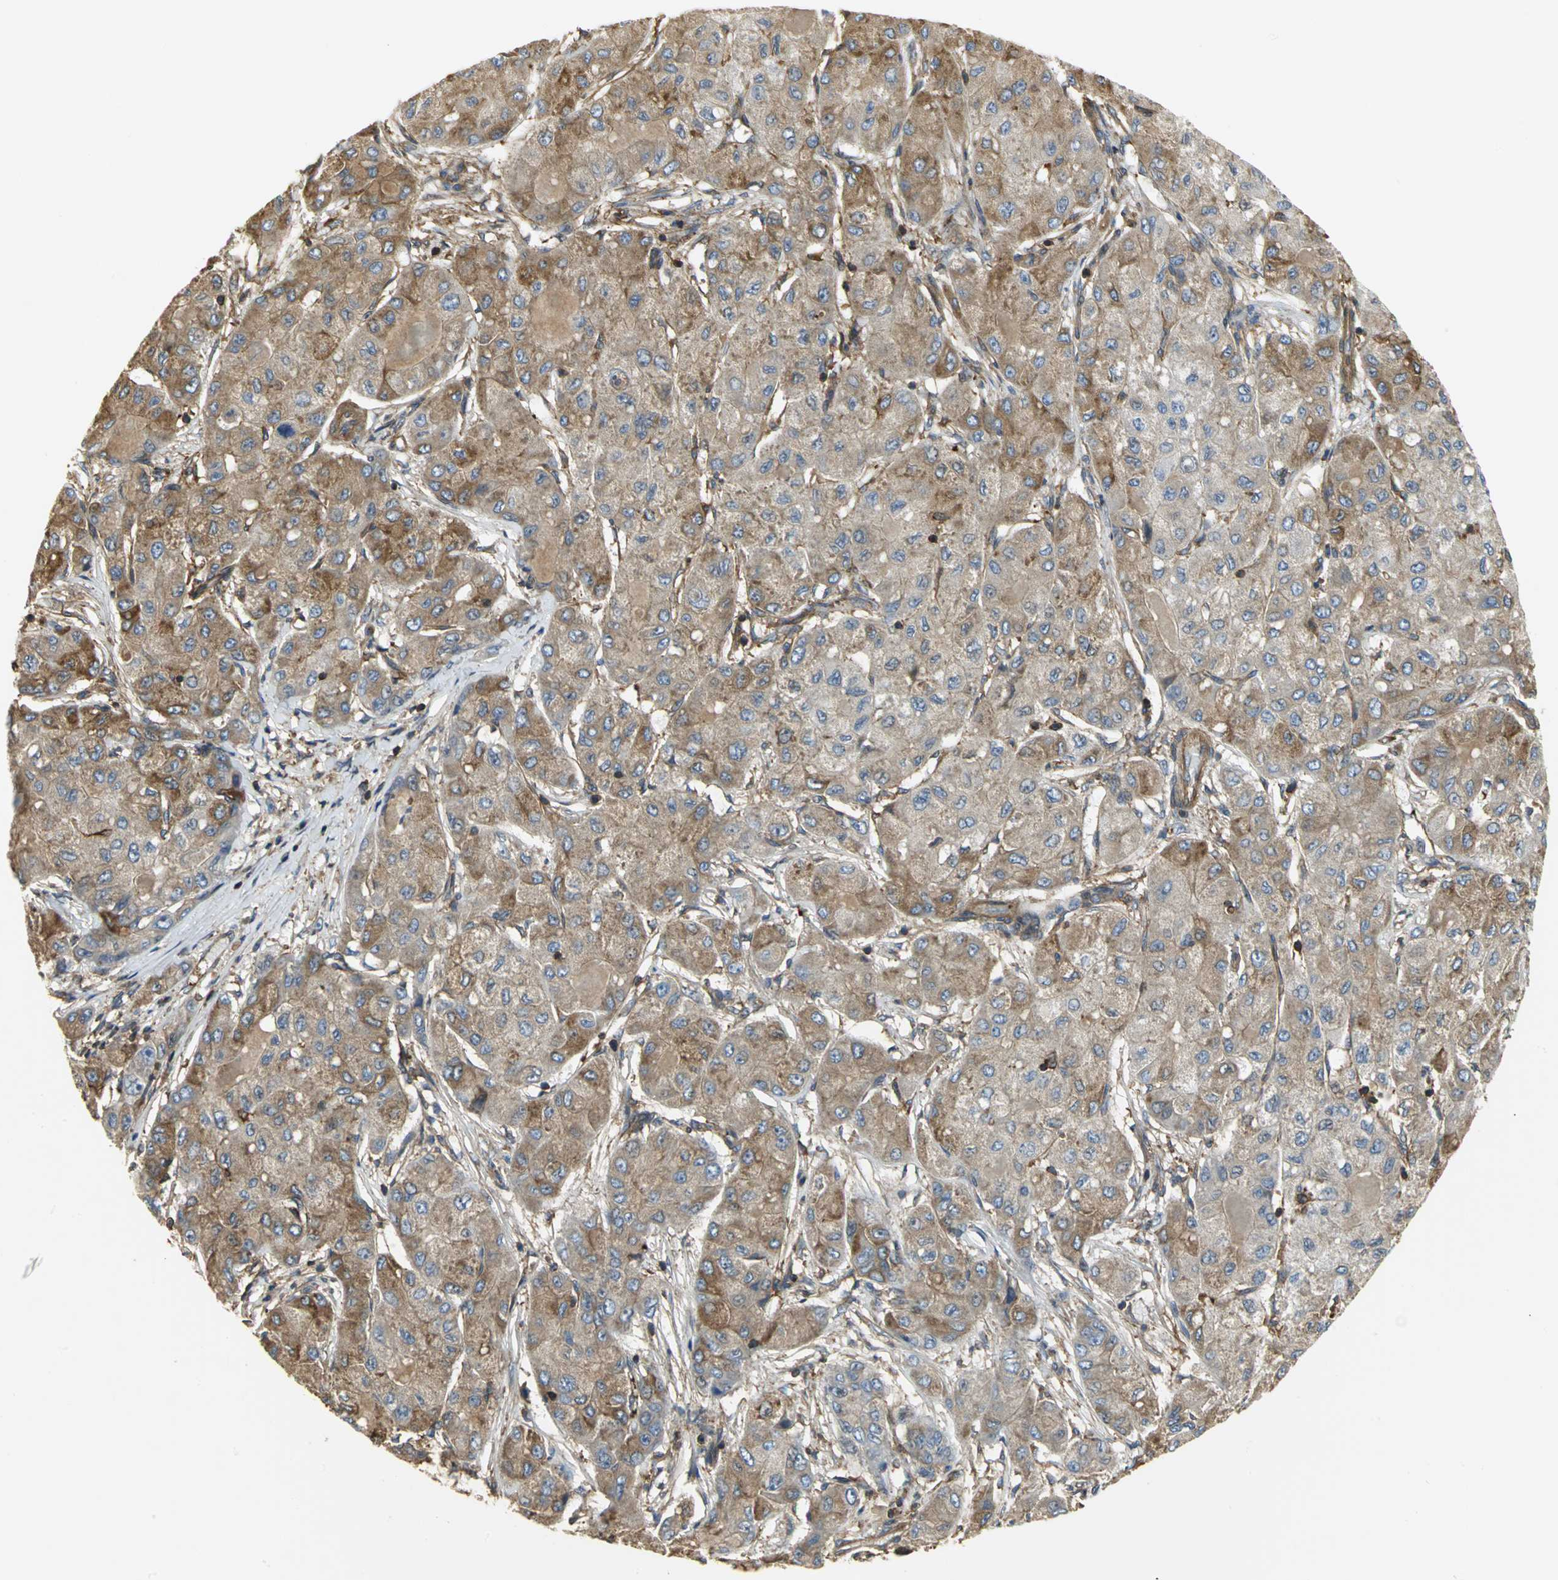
{"staining": {"intensity": "moderate", "quantity": ">75%", "location": "cytoplasmic/membranous"}, "tissue": "liver cancer", "cell_type": "Tumor cells", "image_type": "cancer", "snomed": [{"axis": "morphology", "description": "Carcinoma, Hepatocellular, NOS"}, {"axis": "topography", "description": "Liver"}], "caption": "Protein staining of liver cancer (hepatocellular carcinoma) tissue displays moderate cytoplasmic/membranous positivity in approximately >75% of tumor cells.", "gene": "TLN1", "patient": {"sex": "male", "age": 80}}